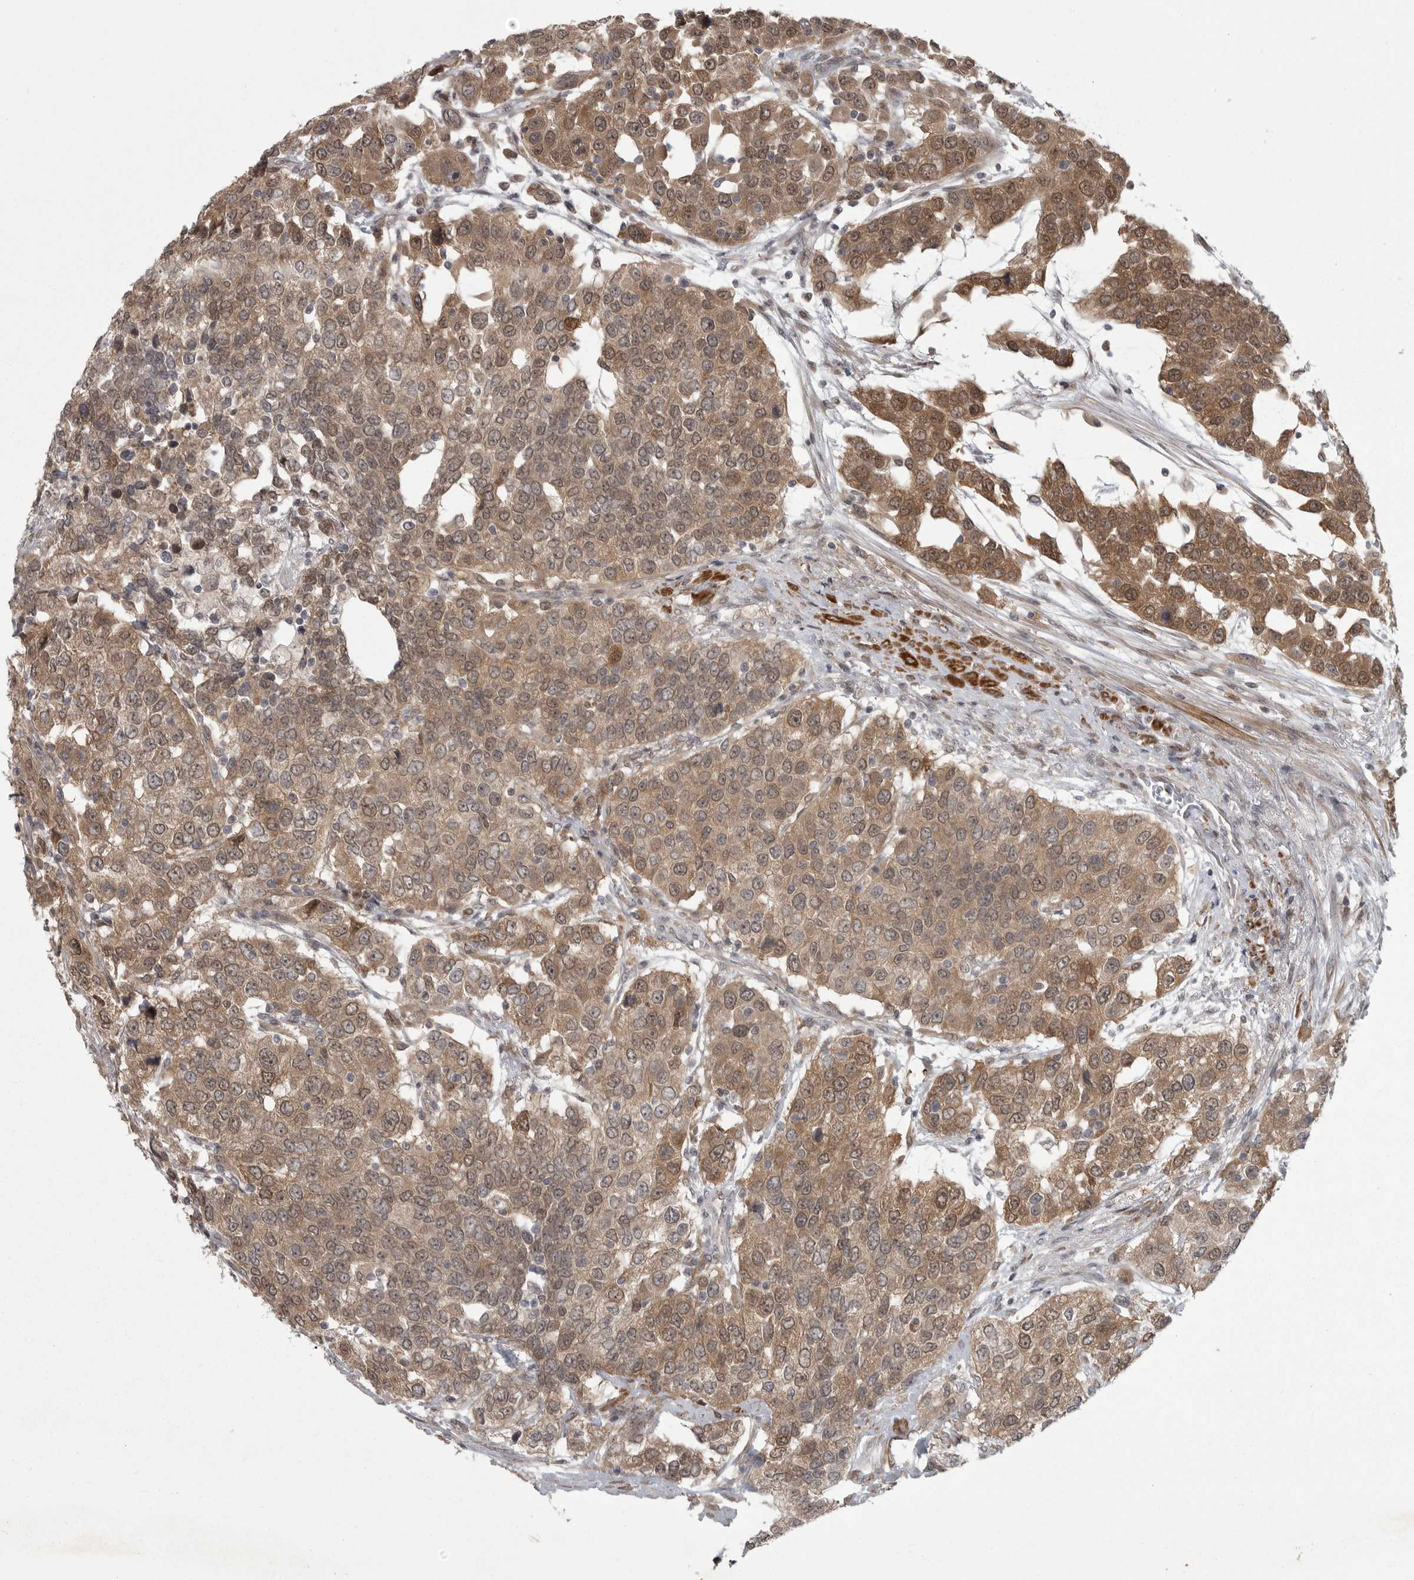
{"staining": {"intensity": "moderate", "quantity": ">75%", "location": "cytoplasmic/membranous,nuclear"}, "tissue": "urothelial cancer", "cell_type": "Tumor cells", "image_type": "cancer", "snomed": [{"axis": "morphology", "description": "Urothelial carcinoma, High grade"}, {"axis": "topography", "description": "Urinary bladder"}], "caption": "Immunohistochemical staining of high-grade urothelial carcinoma exhibits medium levels of moderate cytoplasmic/membranous and nuclear expression in approximately >75% of tumor cells.", "gene": "PPP1R9A", "patient": {"sex": "female", "age": 80}}